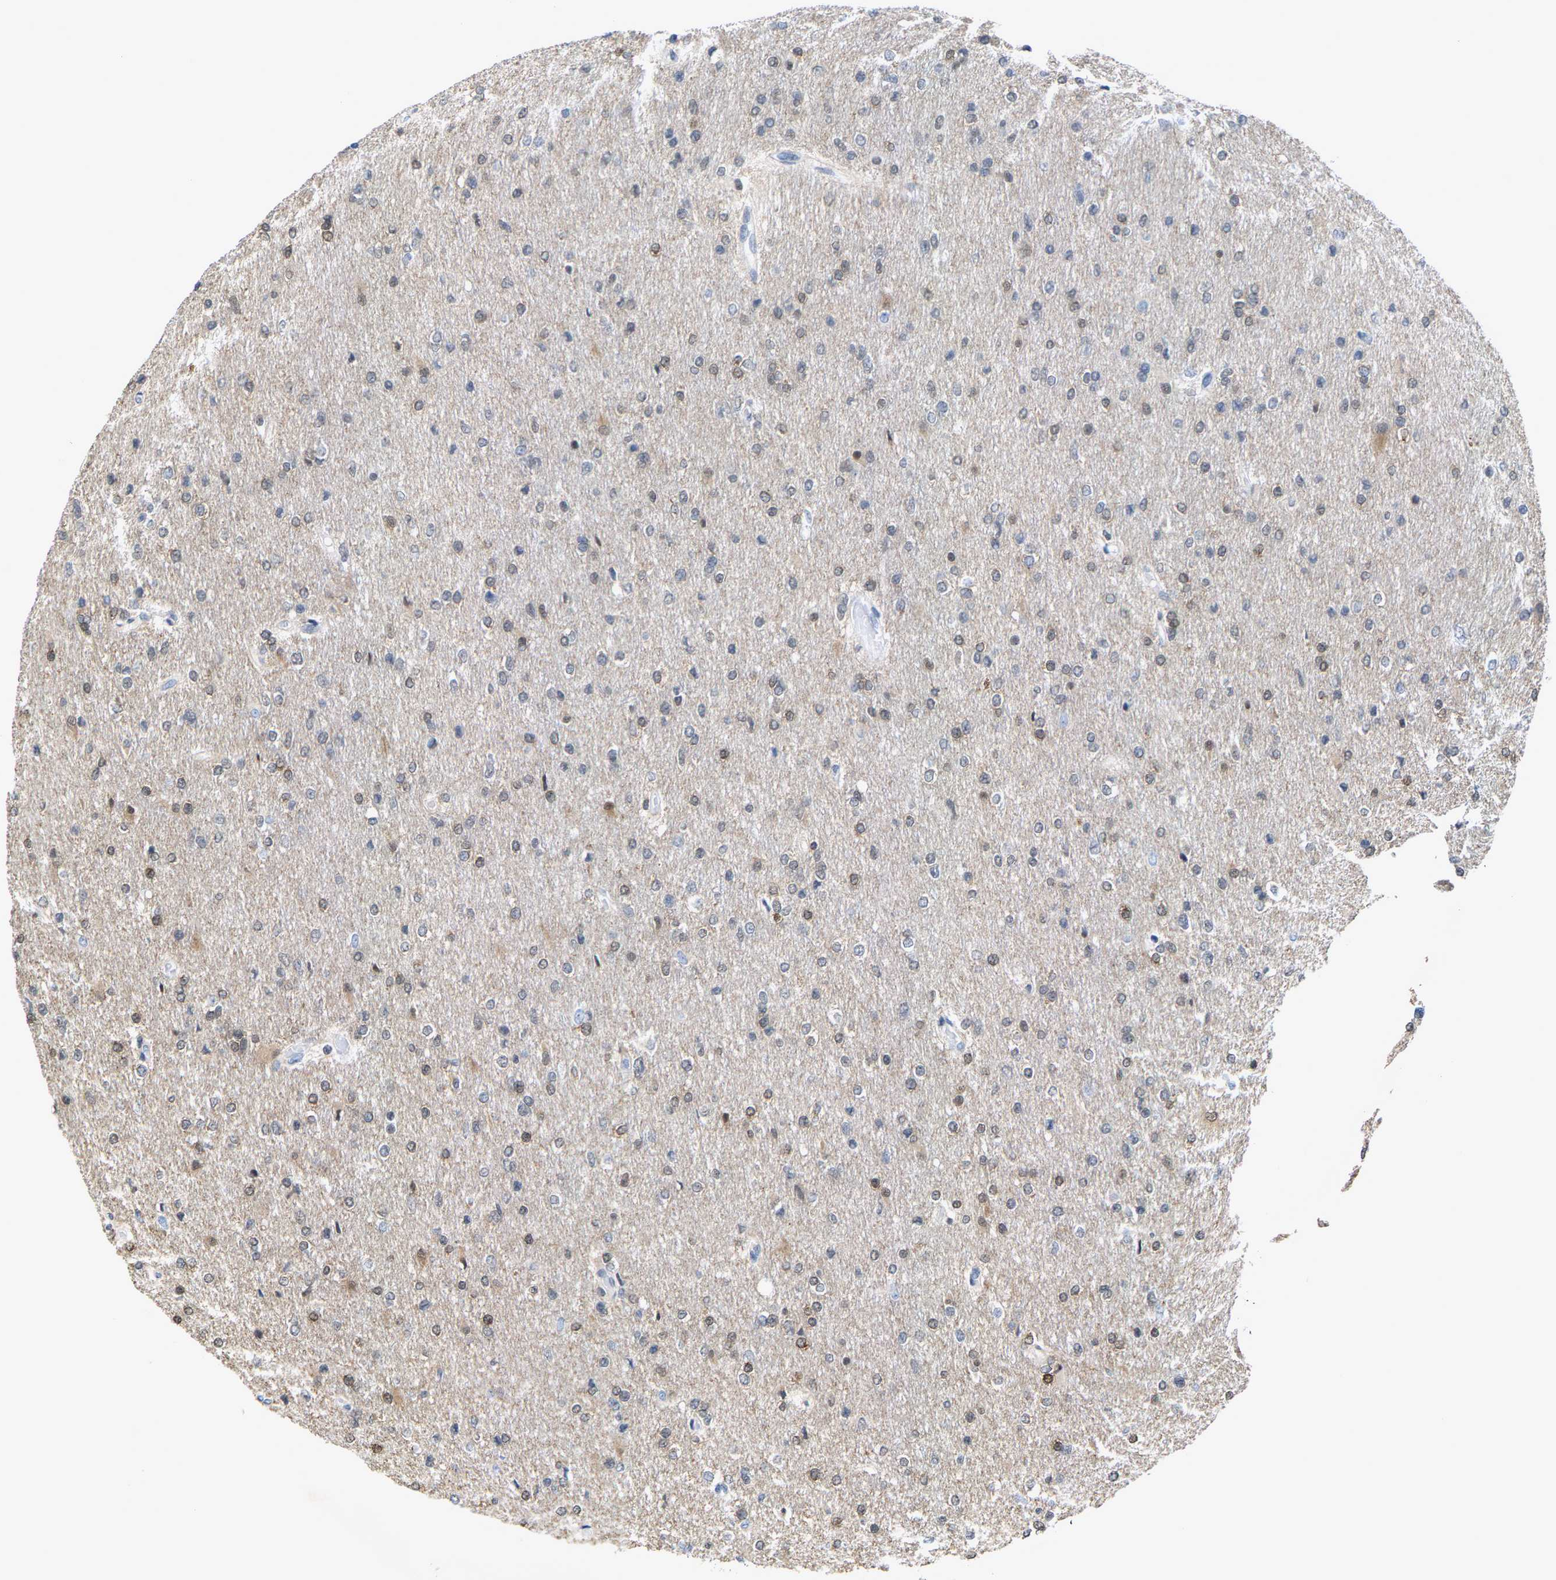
{"staining": {"intensity": "weak", "quantity": "25%-75%", "location": "nuclear"}, "tissue": "glioma", "cell_type": "Tumor cells", "image_type": "cancer", "snomed": [{"axis": "morphology", "description": "Glioma, malignant, High grade"}, {"axis": "topography", "description": "Cerebral cortex"}], "caption": "Immunohistochemistry (IHC) (DAB) staining of human high-grade glioma (malignant) demonstrates weak nuclear protein positivity in approximately 25%-75% of tumor cells. The staining is performed using DAB brown chromogen to label protein expression. The nuclei are counter-stained blue using hematoxylin.", "gene": "FGD3", "patient": {"sex": "female", "age": 36}}